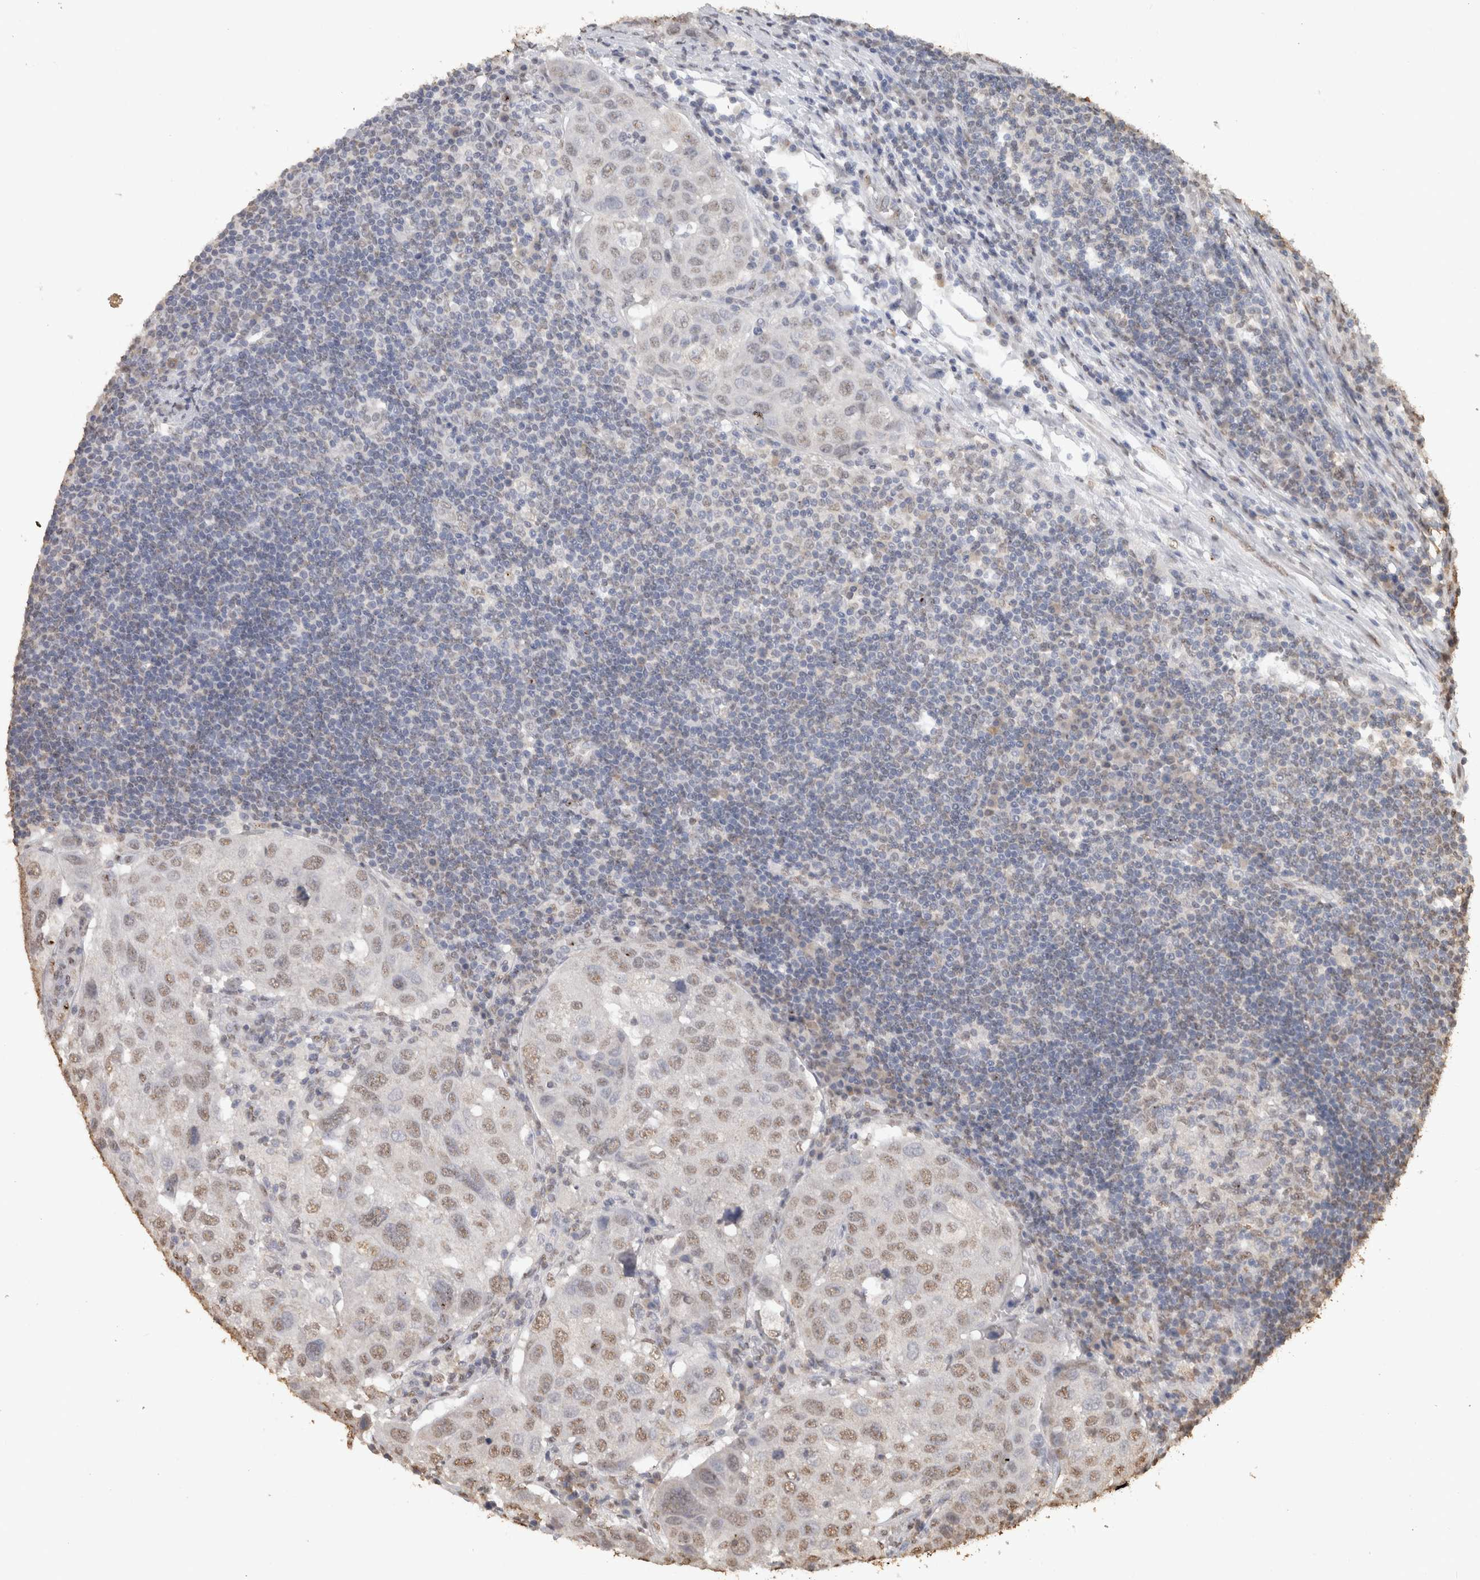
{"staining": {"intensity": "weak", "quantity": ">75%", "location": "nuclear"}, "tissue": "urothelial cancer", "cell_type": "Tumor cells", "image_type": "cancer", "snomed": [{"axis": "morphology", "description": "Urothelial carcinoma, High grade"}, {"axis": "topography", "description": "Lymph node"}, {"axis": "topography", "description": "Urinary bladder"}], "caption": "A micrograph showing weak nuclear positivity in approximately >75% of tumor cells in urothelial cancer, as visualized by brown immunohistochemical staining.", "gene": "HAND2", "patient": {"sex": "male", "age": 51}}